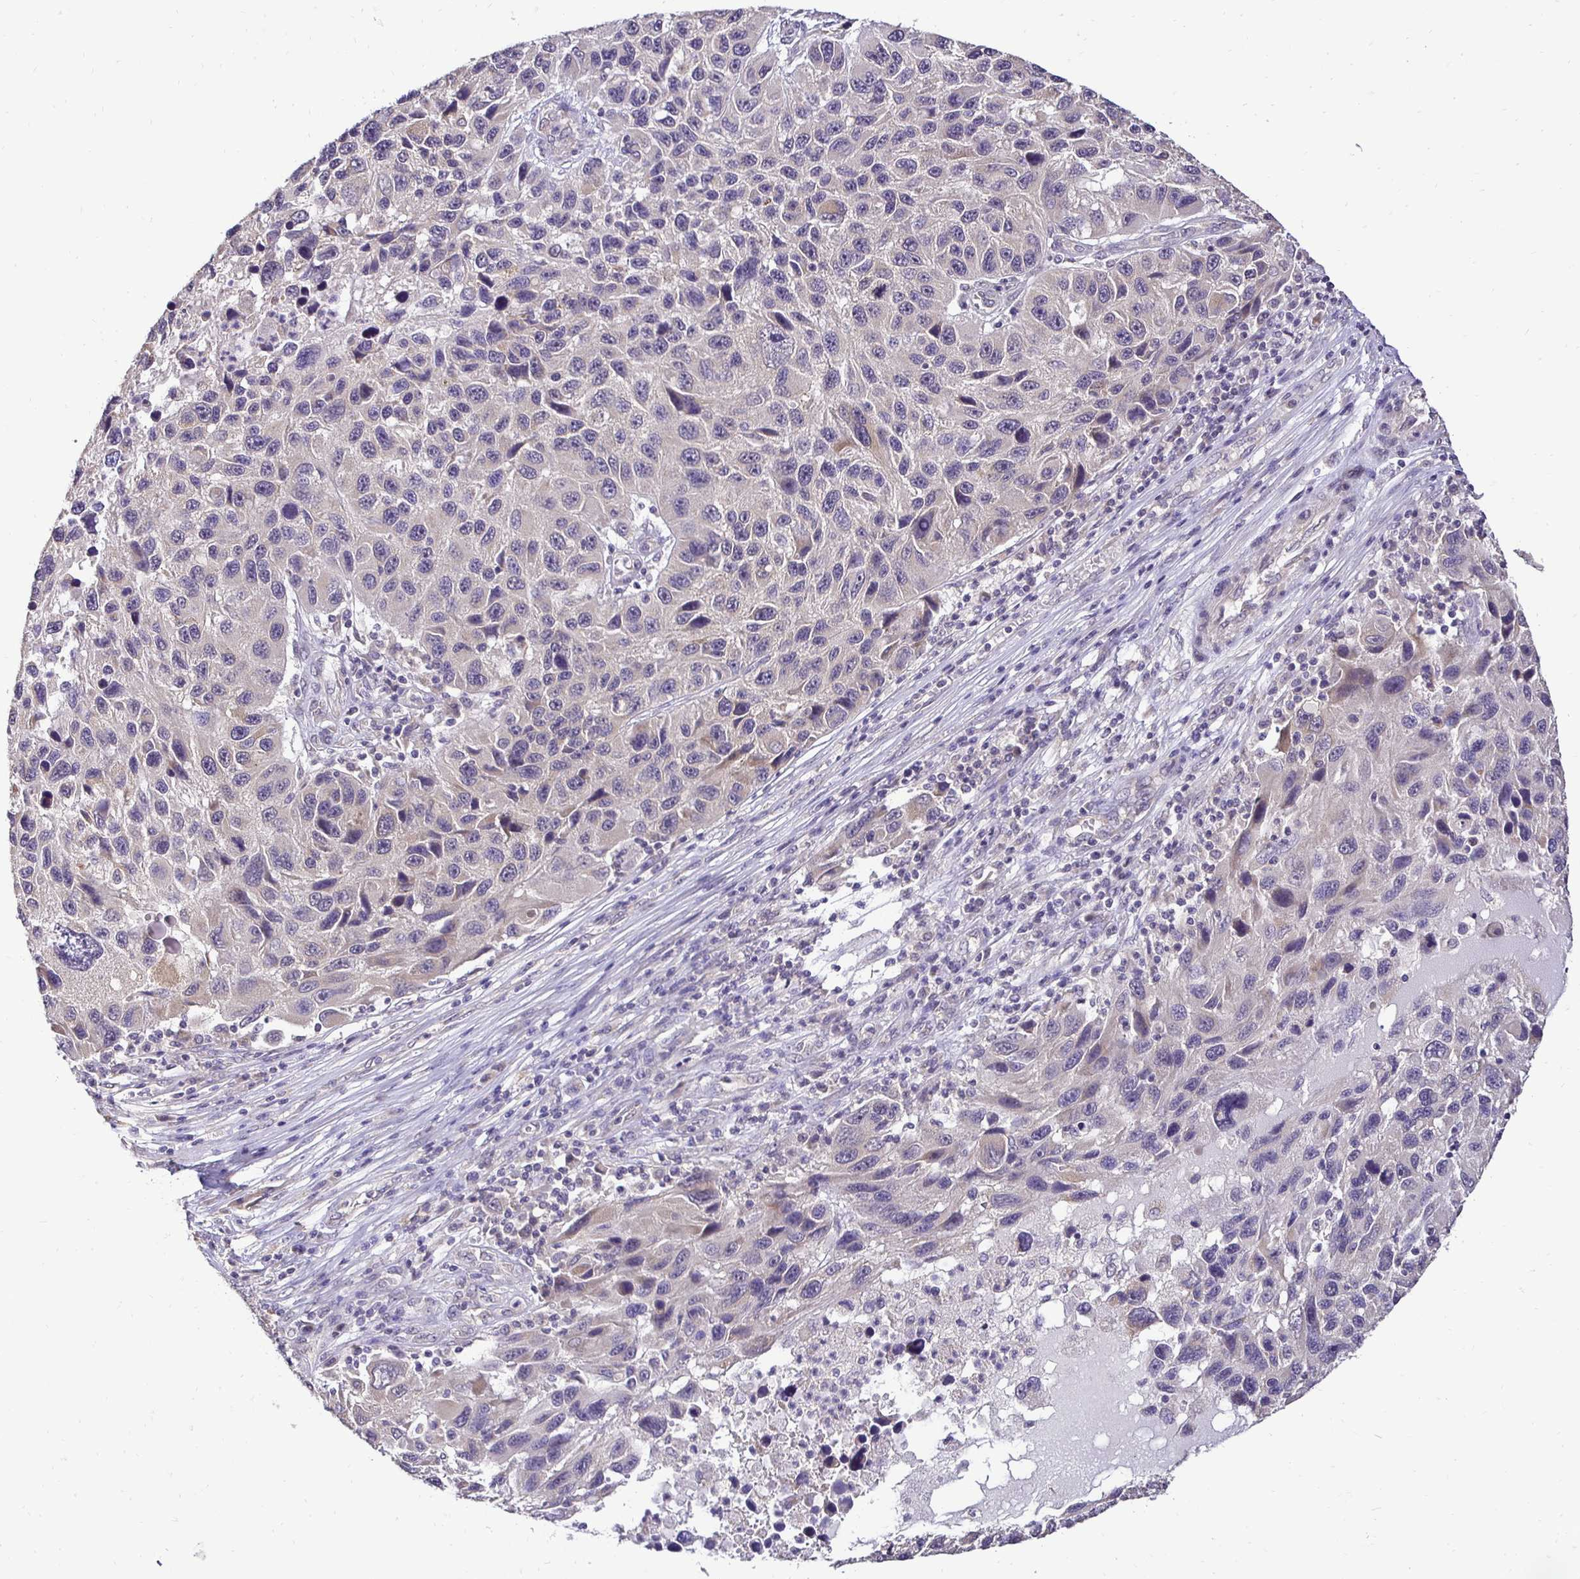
{"staining": {"intensity": "negative", "quantity": "none", "location": "none"}, "tissue": "melanoma", "cell_type": "Tumor cells", "image_type": "cancer", "snomed": [{"axis": "morphology", "description": "Malignant melanoma, NOS"}, {"axis": "topography", "description": "Skin"}], "caption": "Malignant melanoma was stained to show a protein in brown. There is no significant expression in tumor cells. The staining was performed using DAB to visualize the protein expression in brown, while the nuclei were stained in blue with hematoxylin (Magnification: 20x).", "gene": "RHEBL1", "patient": {"sex": "male", "age": 53}}